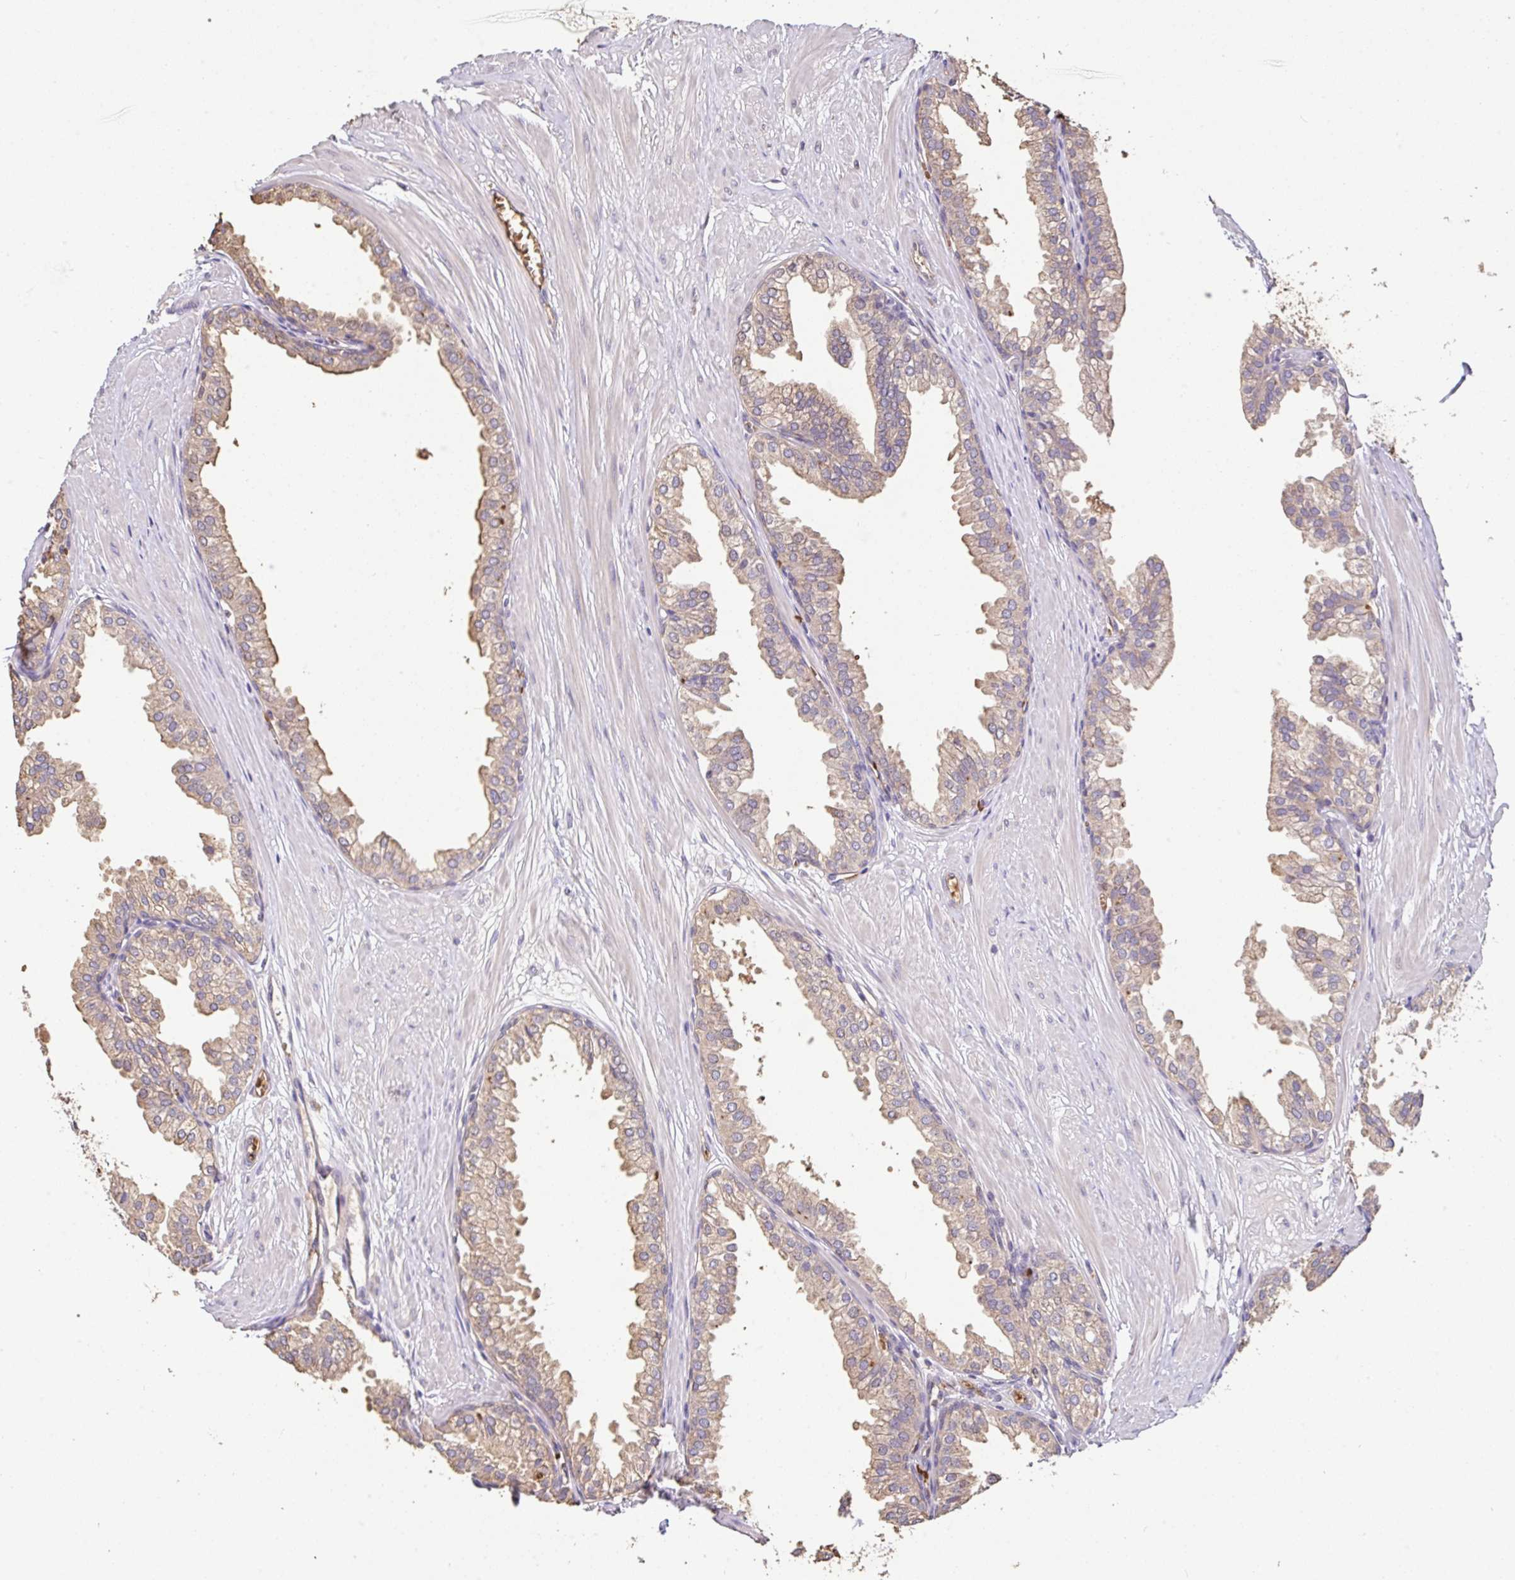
{"staining": {"intensity": "weak", "quantity": ">75%", "location": "cytoplasmic/membranous"}, "tissue": "prostate", "cell_type": "Glandular cells", "image_type": "normal", "snomed": [{"axis": "morphology", "description": "Normal tissue, NOS"}, {"axis": "topography", "description": "Prostate"}, {"axis": "topography", "description": "Peripheral nerve tissue"}], "caption": "Immunohistochemistry (IHC) (DAB) staining of normal human prostate reveals weak cytoplasmic/membranous protein expression in approximately >75% of glandular cells. The staining was performed using DAB to visualize the protein expression in brown, while the nuclei were stained in blue with hematoxylin (Magnification: 20x).", "gene": "C1QTNF9B", "patient": {"sex": "male", "age": 55}}